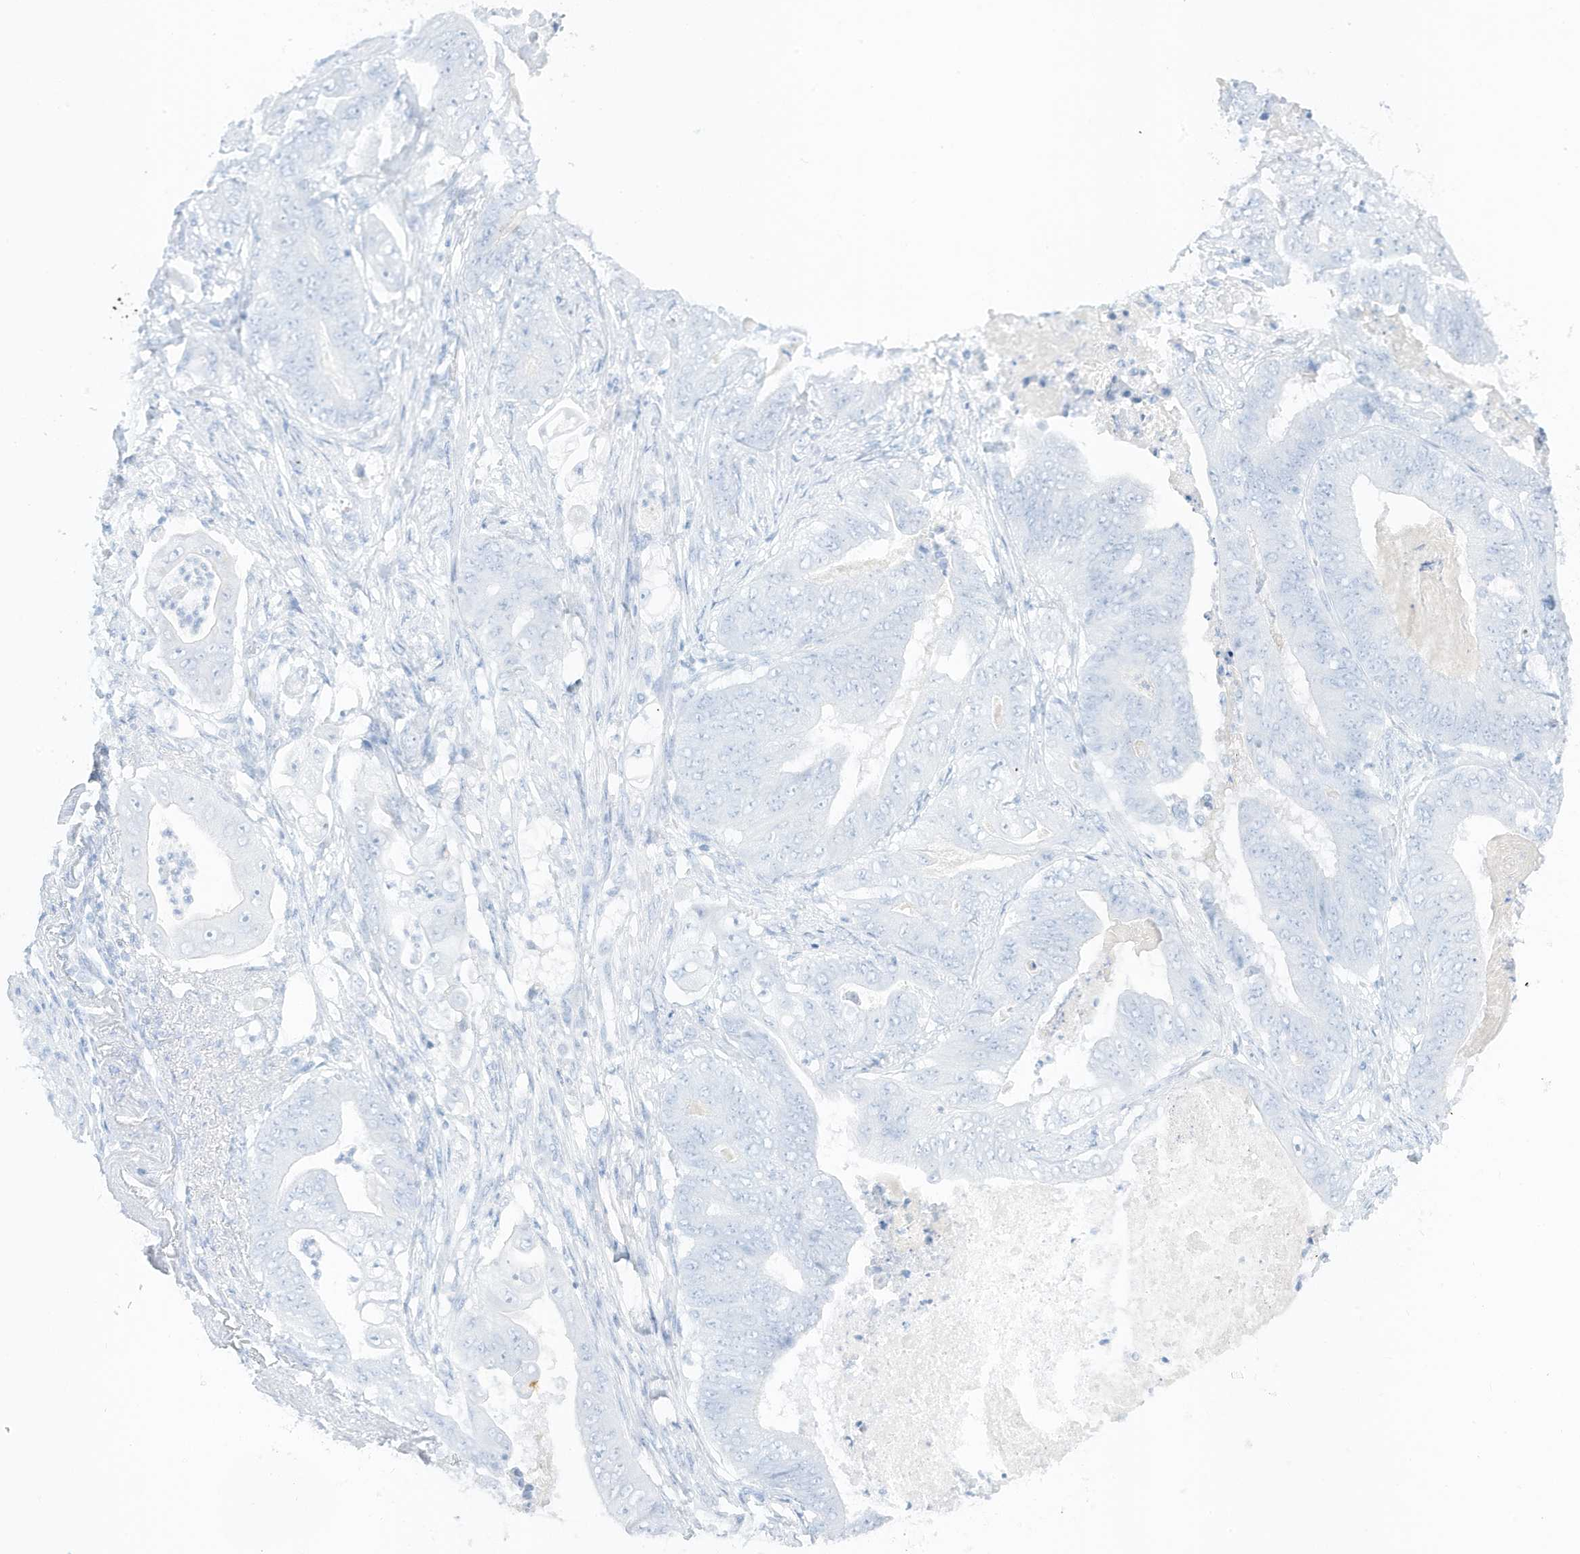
{"staining": {"intensity": "negative", "quantity": "none", "location": "none"}, "tissue": "stomach cancer", "cell_type": "Tumor cells", "image_type": "cancer", "snomed": [{"axis": "morphology", "description": "Adenocarcinoma, NOS"}, {"axis": "topography", "description": "Stomach"}], "caption": "There is no significant expression in tumor cells of stomach cancer.", "gene": "SLC22A13", "patient": {"sex": "female", "age": 73}}